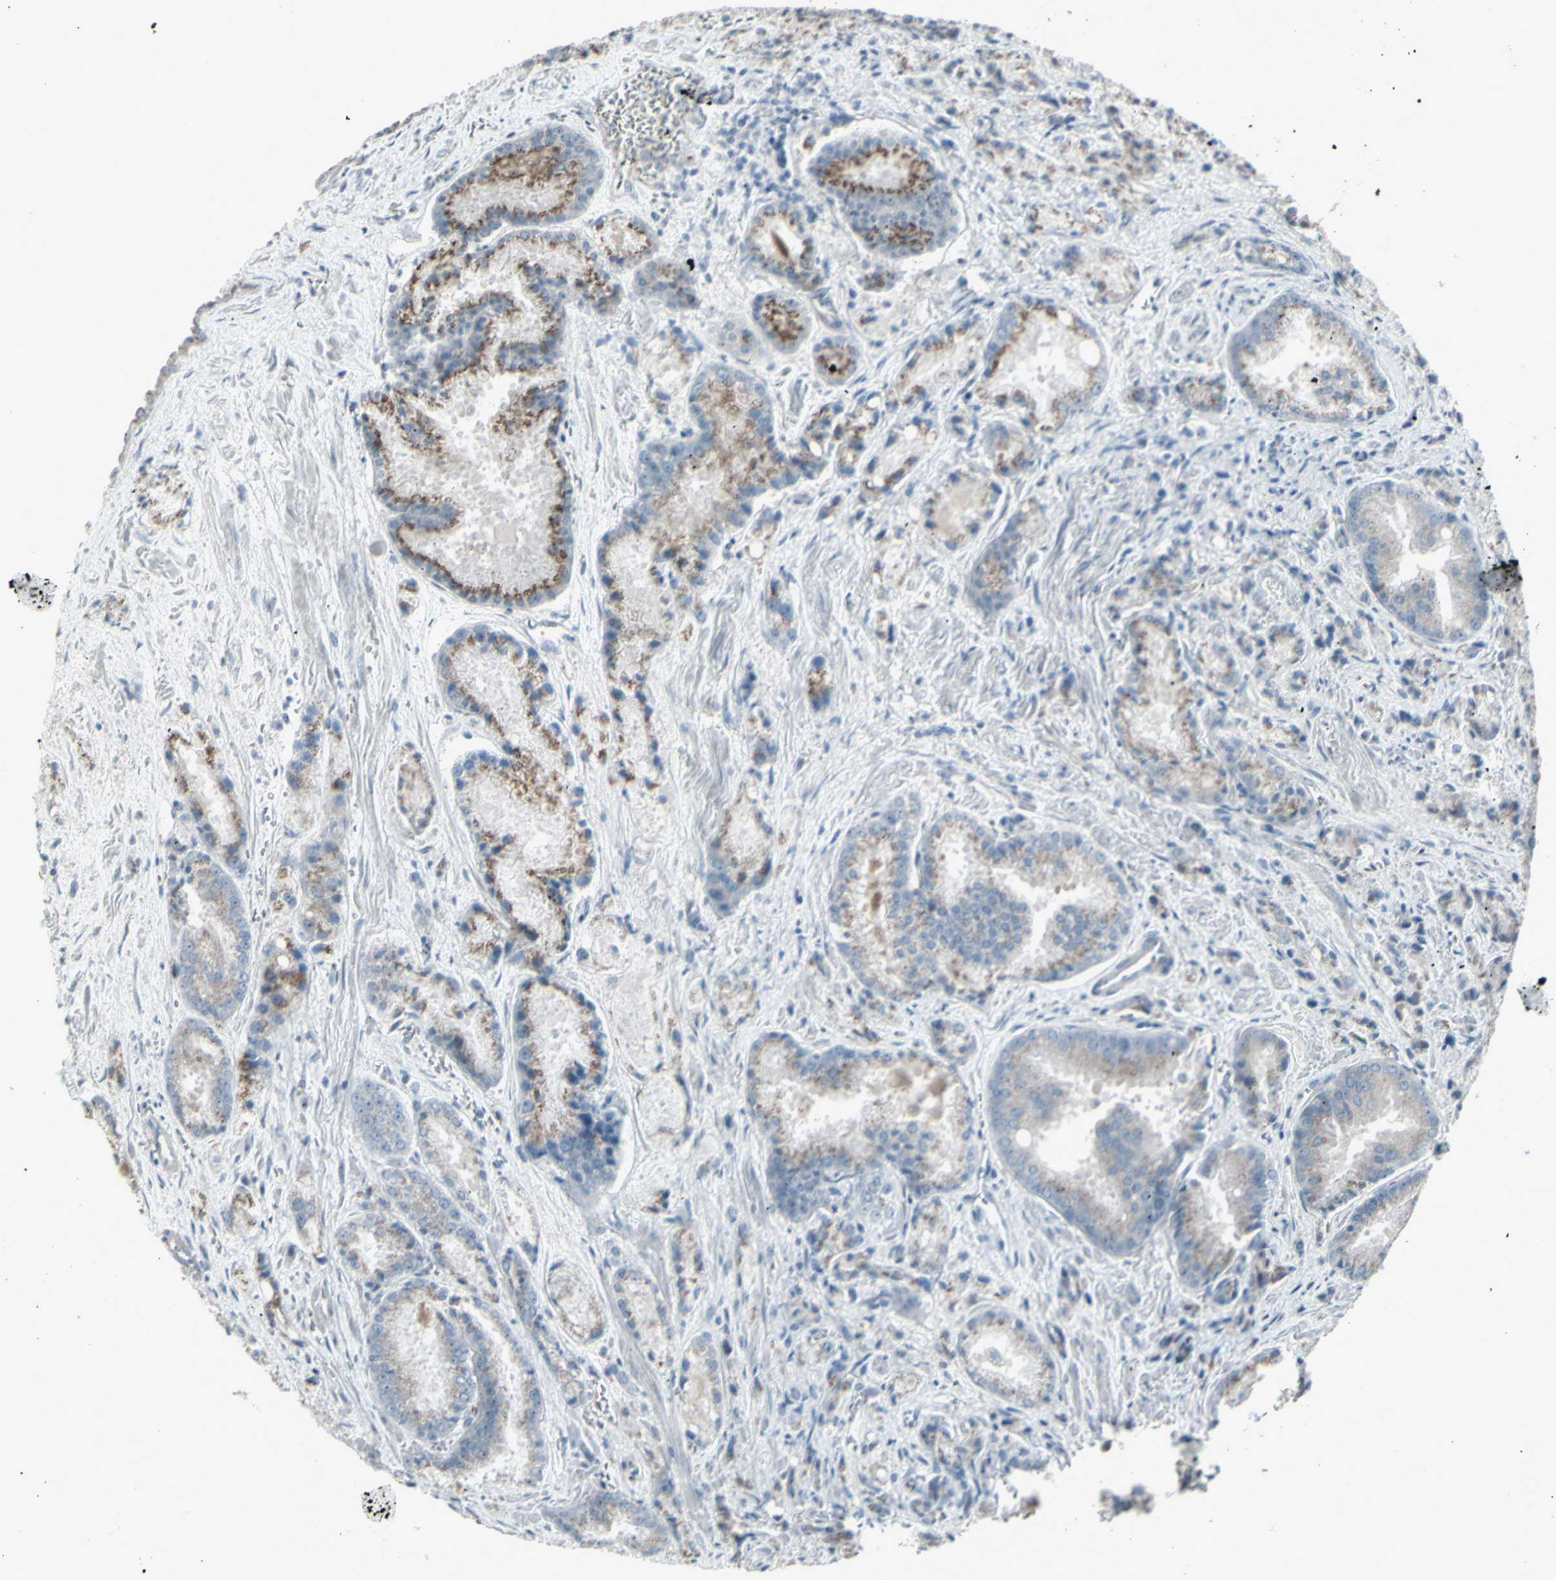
{"staining": {"intensity": "moderate", "quantity": "25%-75%", "location": "cytoplasmic/membranous"}, "tissue": "prostate cancer", "cell_type": "Tumor cells", "image_type": "cancer", "snomed": [{"axis": "morphology", "description": "Adenocarcinoma, Low grade"}, {"axis": "topography", "description": "Prostate"}], "caption": "Protein expression analysis of prostate adenocarcinoma (low-grade) reveals moderate cytoplasmic/membranous expression in approximately 25%-75% of tumor cells. The staining was performed using DAB (3,3'-diaminobenzidine), with brown indicating positive protein expression. Nuclei are stained blue with hematoxylin.", "gene": "CD79B", "patient": {"sex": "male", "age": 64}}